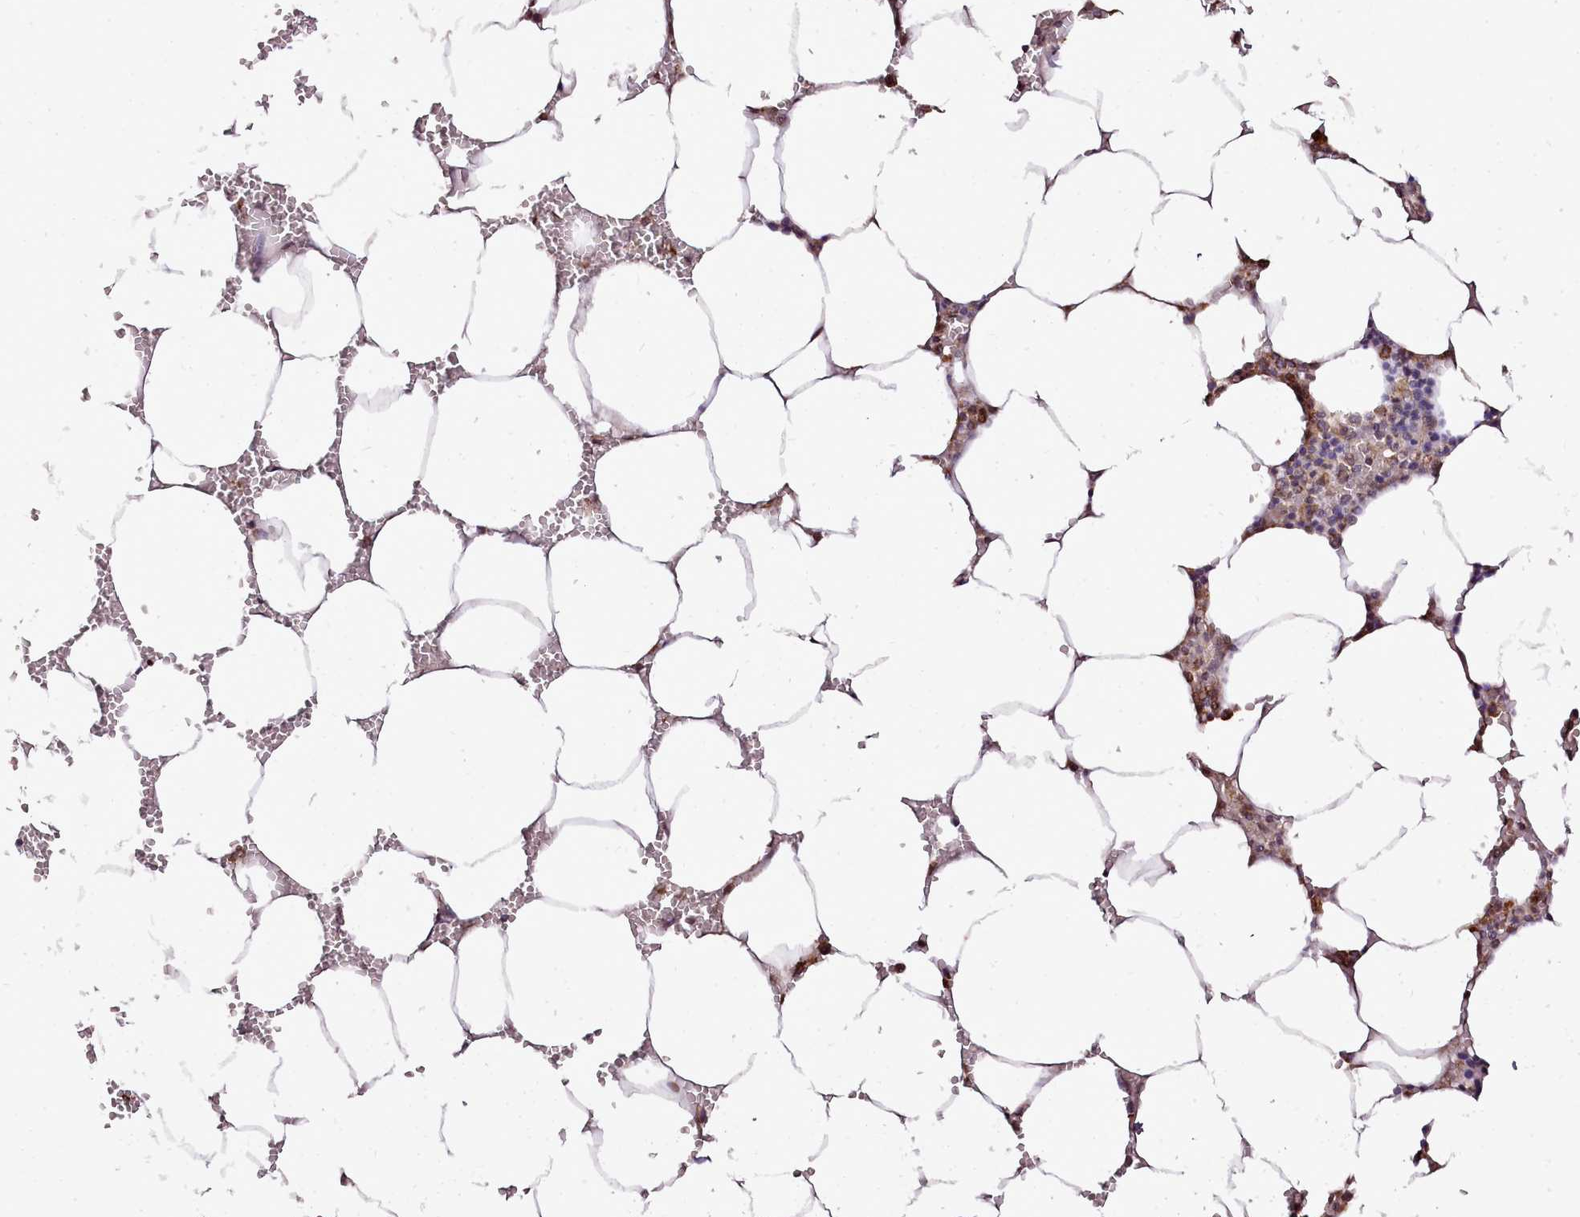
{"staining": {"intensity": "moderate", "quantity": "<25%", "location": "cytoplasmic/membranous,nuclear"}, "tissue": "bone marrow", "cell_type": "Hematopoietic cells", "image_type": "normal", "snomed": [{"axis": "morphology", "description": "Normal tissue, NOS"}, {"axis": "topography", "description": "Bone marrow"}], "caption": "An immunohistochemistry (IHC) image of unremarkable tissue is shown. Protein staining in brown shows moderate cytoplasmic/membranous,nuclear positivity in bone marrow within hematopoietic cells.", "gene": "EDIL3", "patient": {"sex": "male", "age": 70}}